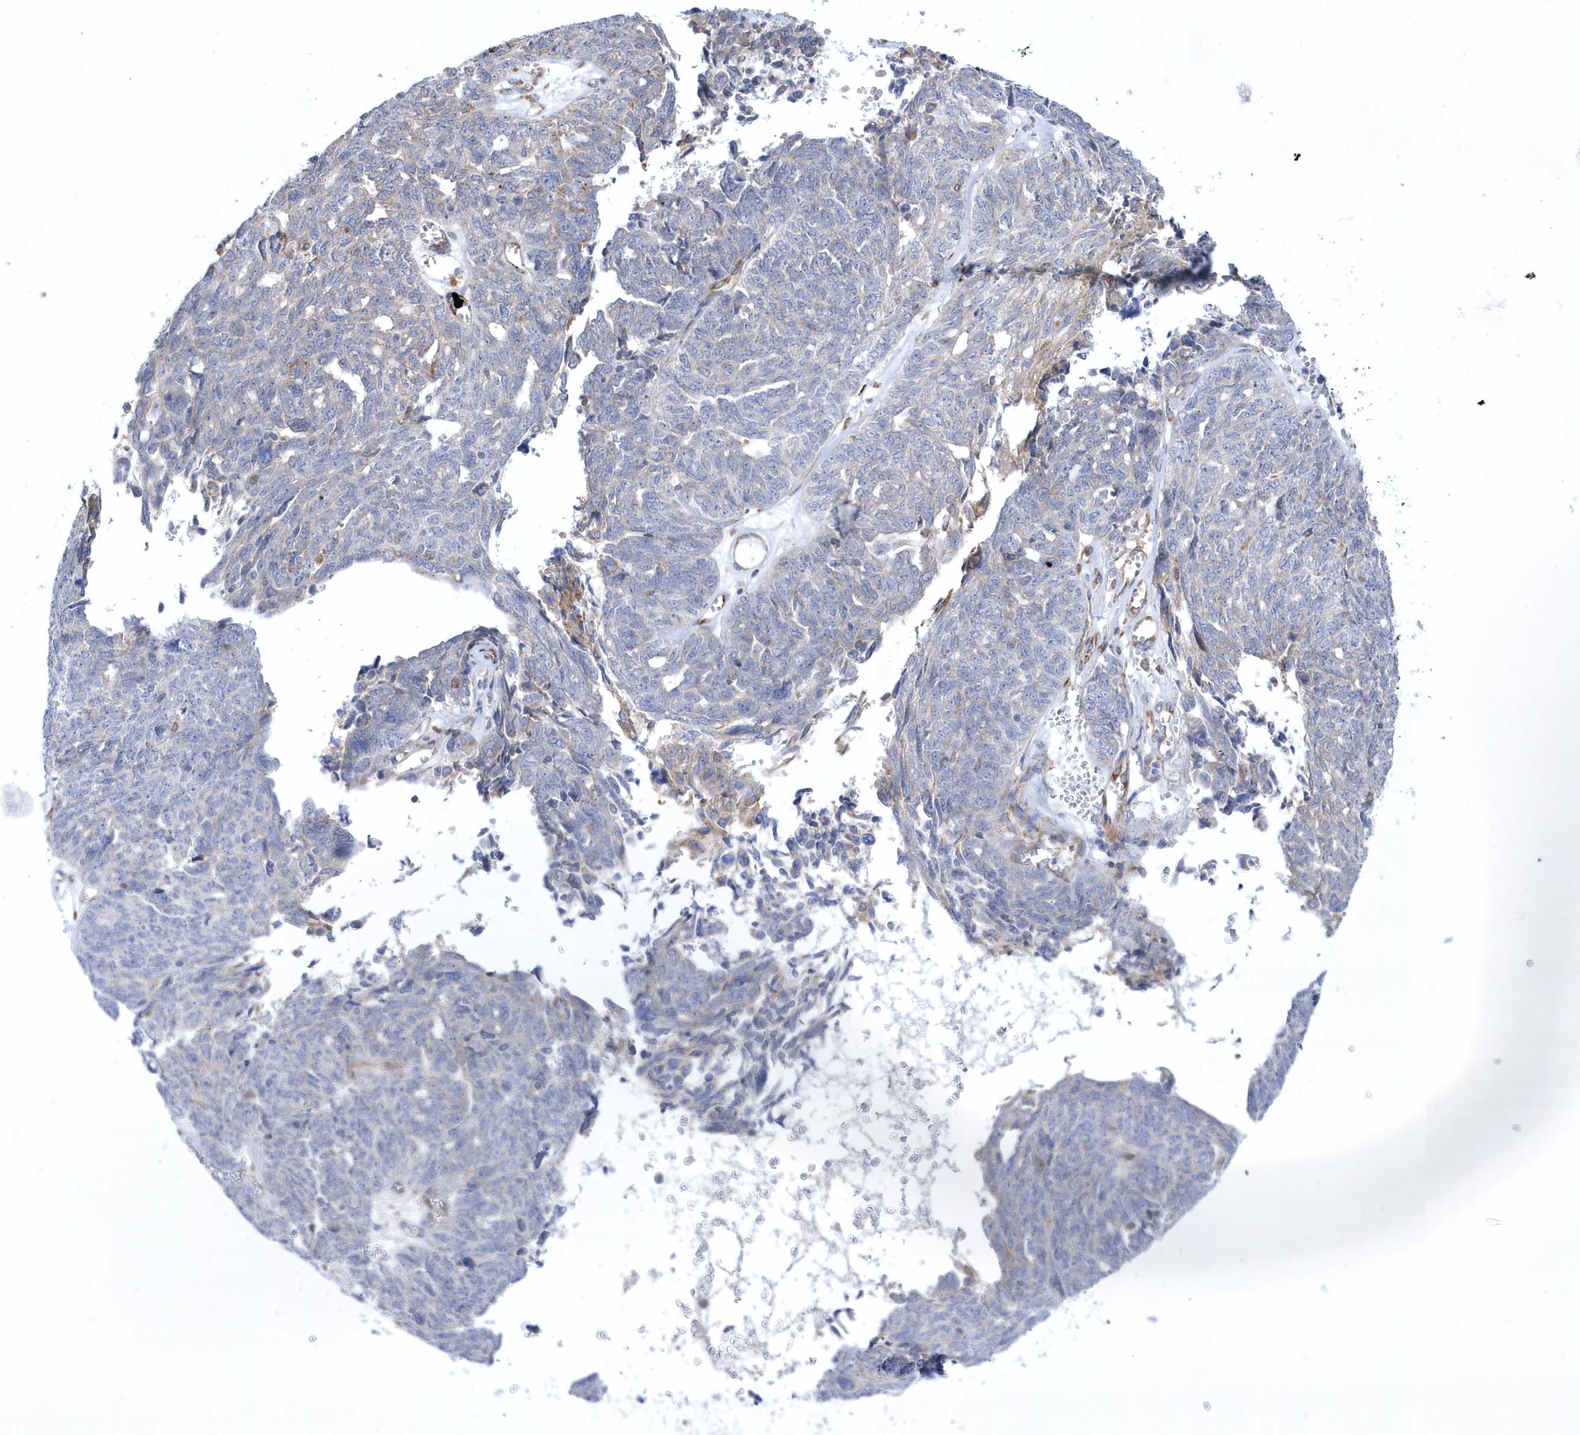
{"staining": {"intensity": "negative", "quantity": "none", "location": "none"}, "tissue": "ovarian cancer", "cell_type": "Tumor cells", "image_type": "cancer", "snomed": [{"axis": "morphology", "description": "Cystadenocarcinoma, serous, NOS"}, {"axis": "topography", "description": "Ovary"}], "caption": "IHC photomicrograph of human ovarian cancer stained for a protein (brown), which demonstrates no expression in tumor cells.", "gene": "MED31", "patient": {"sex": "female", "age": 79}}